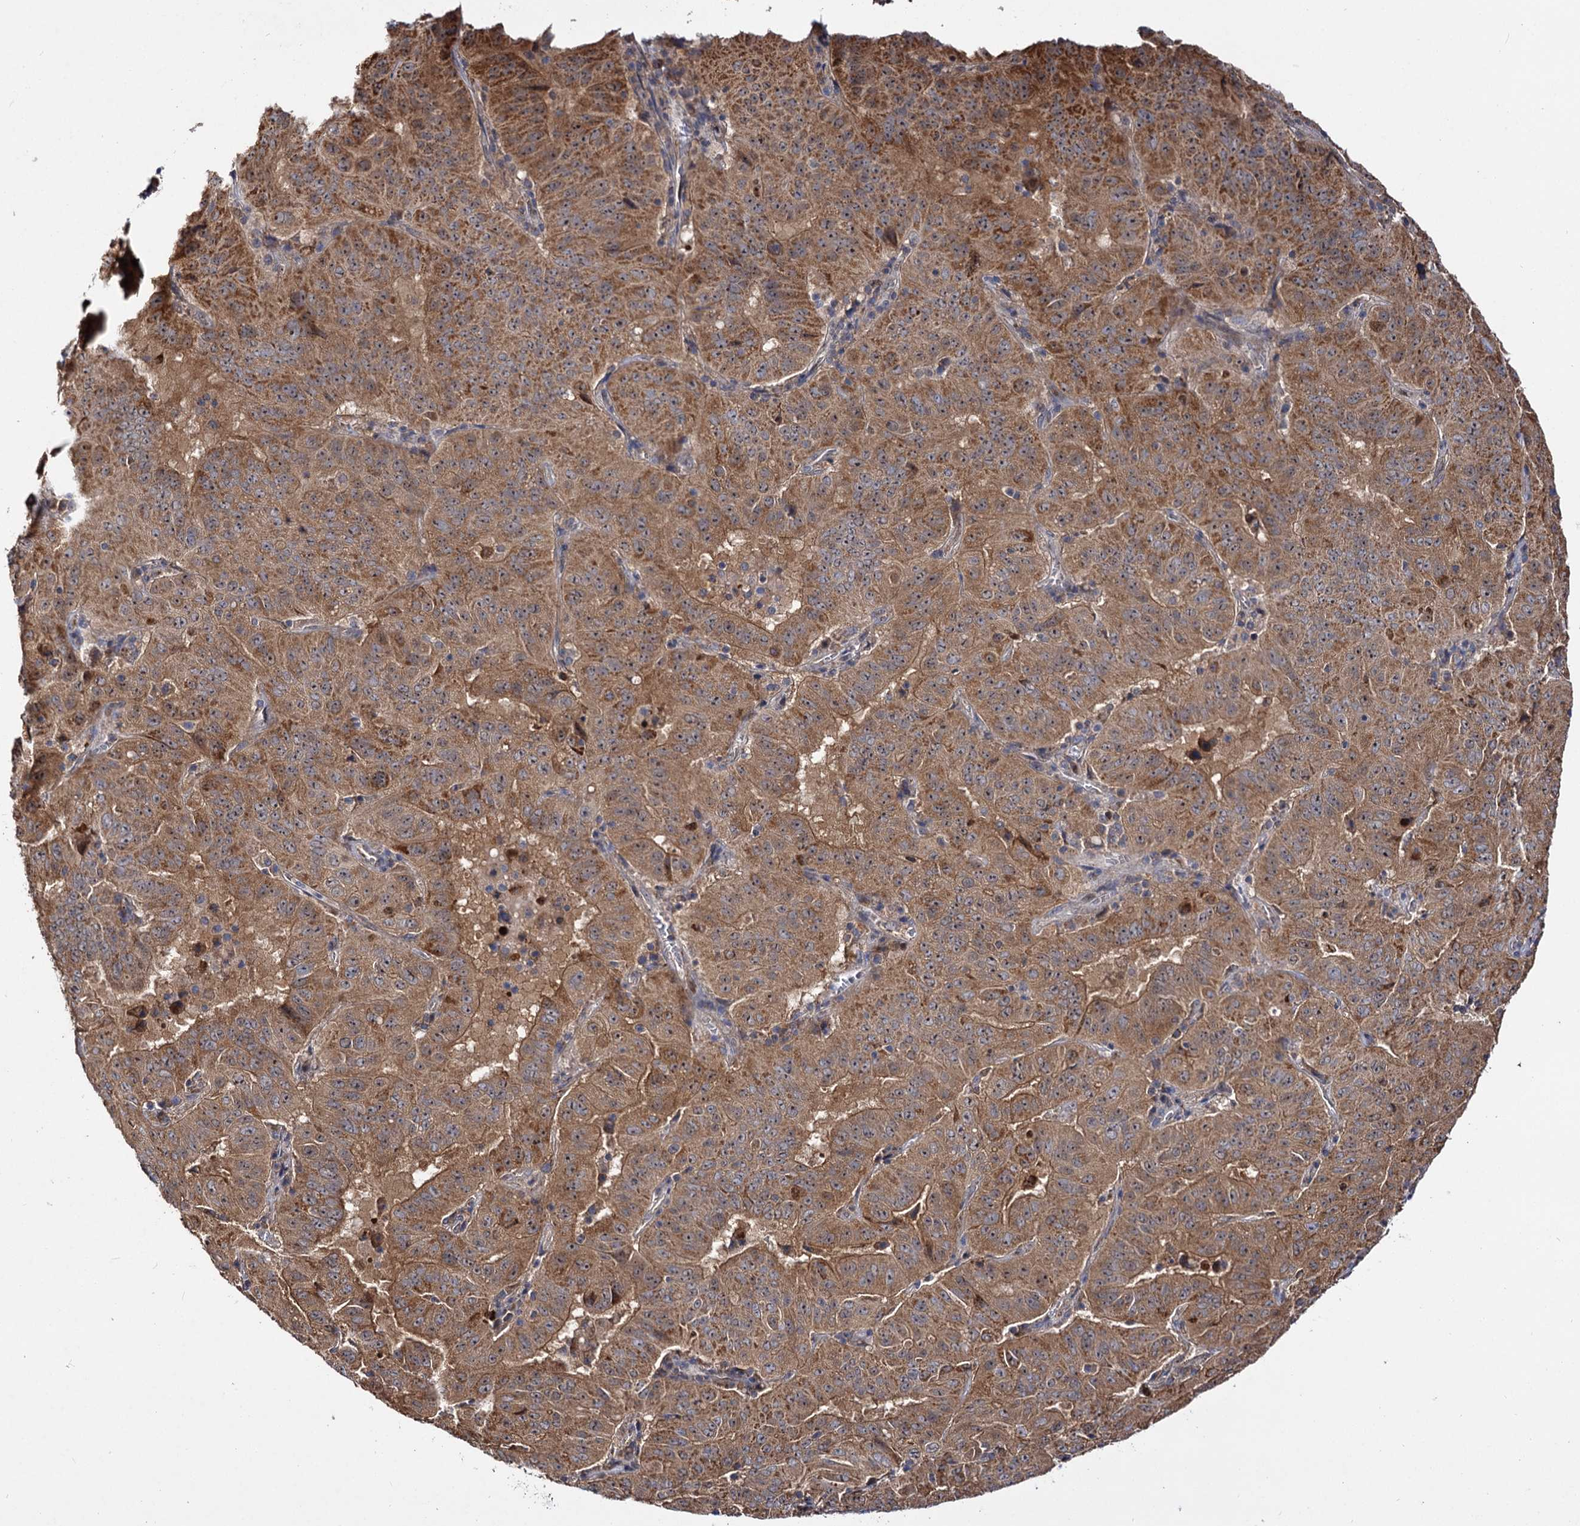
{"staining": {"intensity": "moderate", "quantity": ">75%", "location": "cytoplasmic/membranous"}, "tissue": "pancreatic cancer", "cell_type": "Tumor cells", "image_type": "cancer", "snomed": [{"axis": "morphology", "description": "Adenocarcinoma, NOS"}, {"axis": "topography", "description": "Pancreas"}], "caption": "Immunohistochemical staining of adenocarcinoma (pancreatic) reveals medium levels of moderate cytoplasmic/membranous expression in approximately >75% of tumor cells.", "gene": "CEP76", "patient": {"sex": "male", "age": 63}}